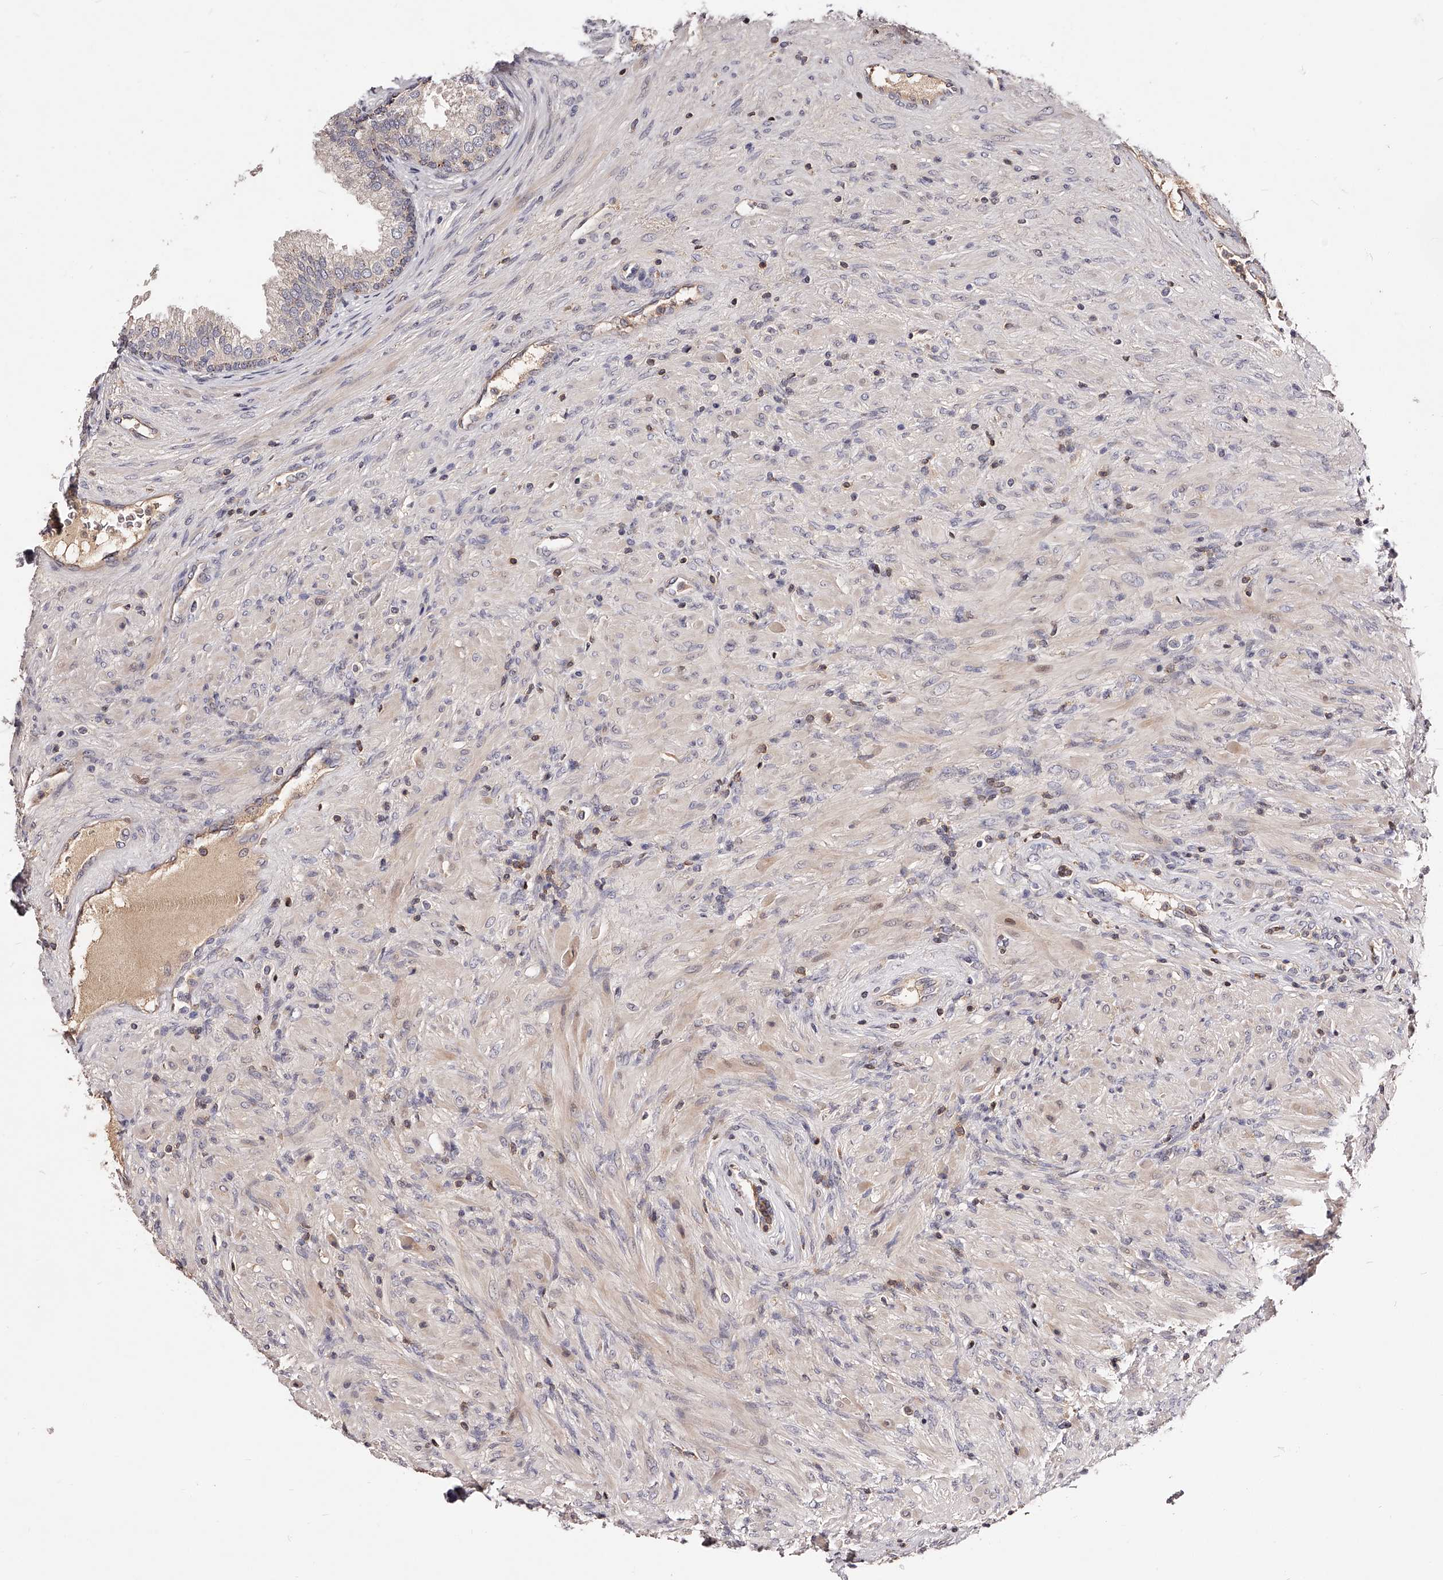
{"staining": {"intensity": "weak", "quantity": "<25%", "location": "cytoplasmic/membranous"}, "tissue": "prostate", "cell_type": "Glandular cells", "image_type": "normal", "snomed": [{"axis": "morphology", "description": "Normal tissue, NOS"}, {"axis": "topography", "description": "Prostate"}], "caption": "The histopathology image displays no significant positivity in glandular cells of prostate.", "gene": "PHACTR1", "patient": {"sex": "male", "age": 76}}